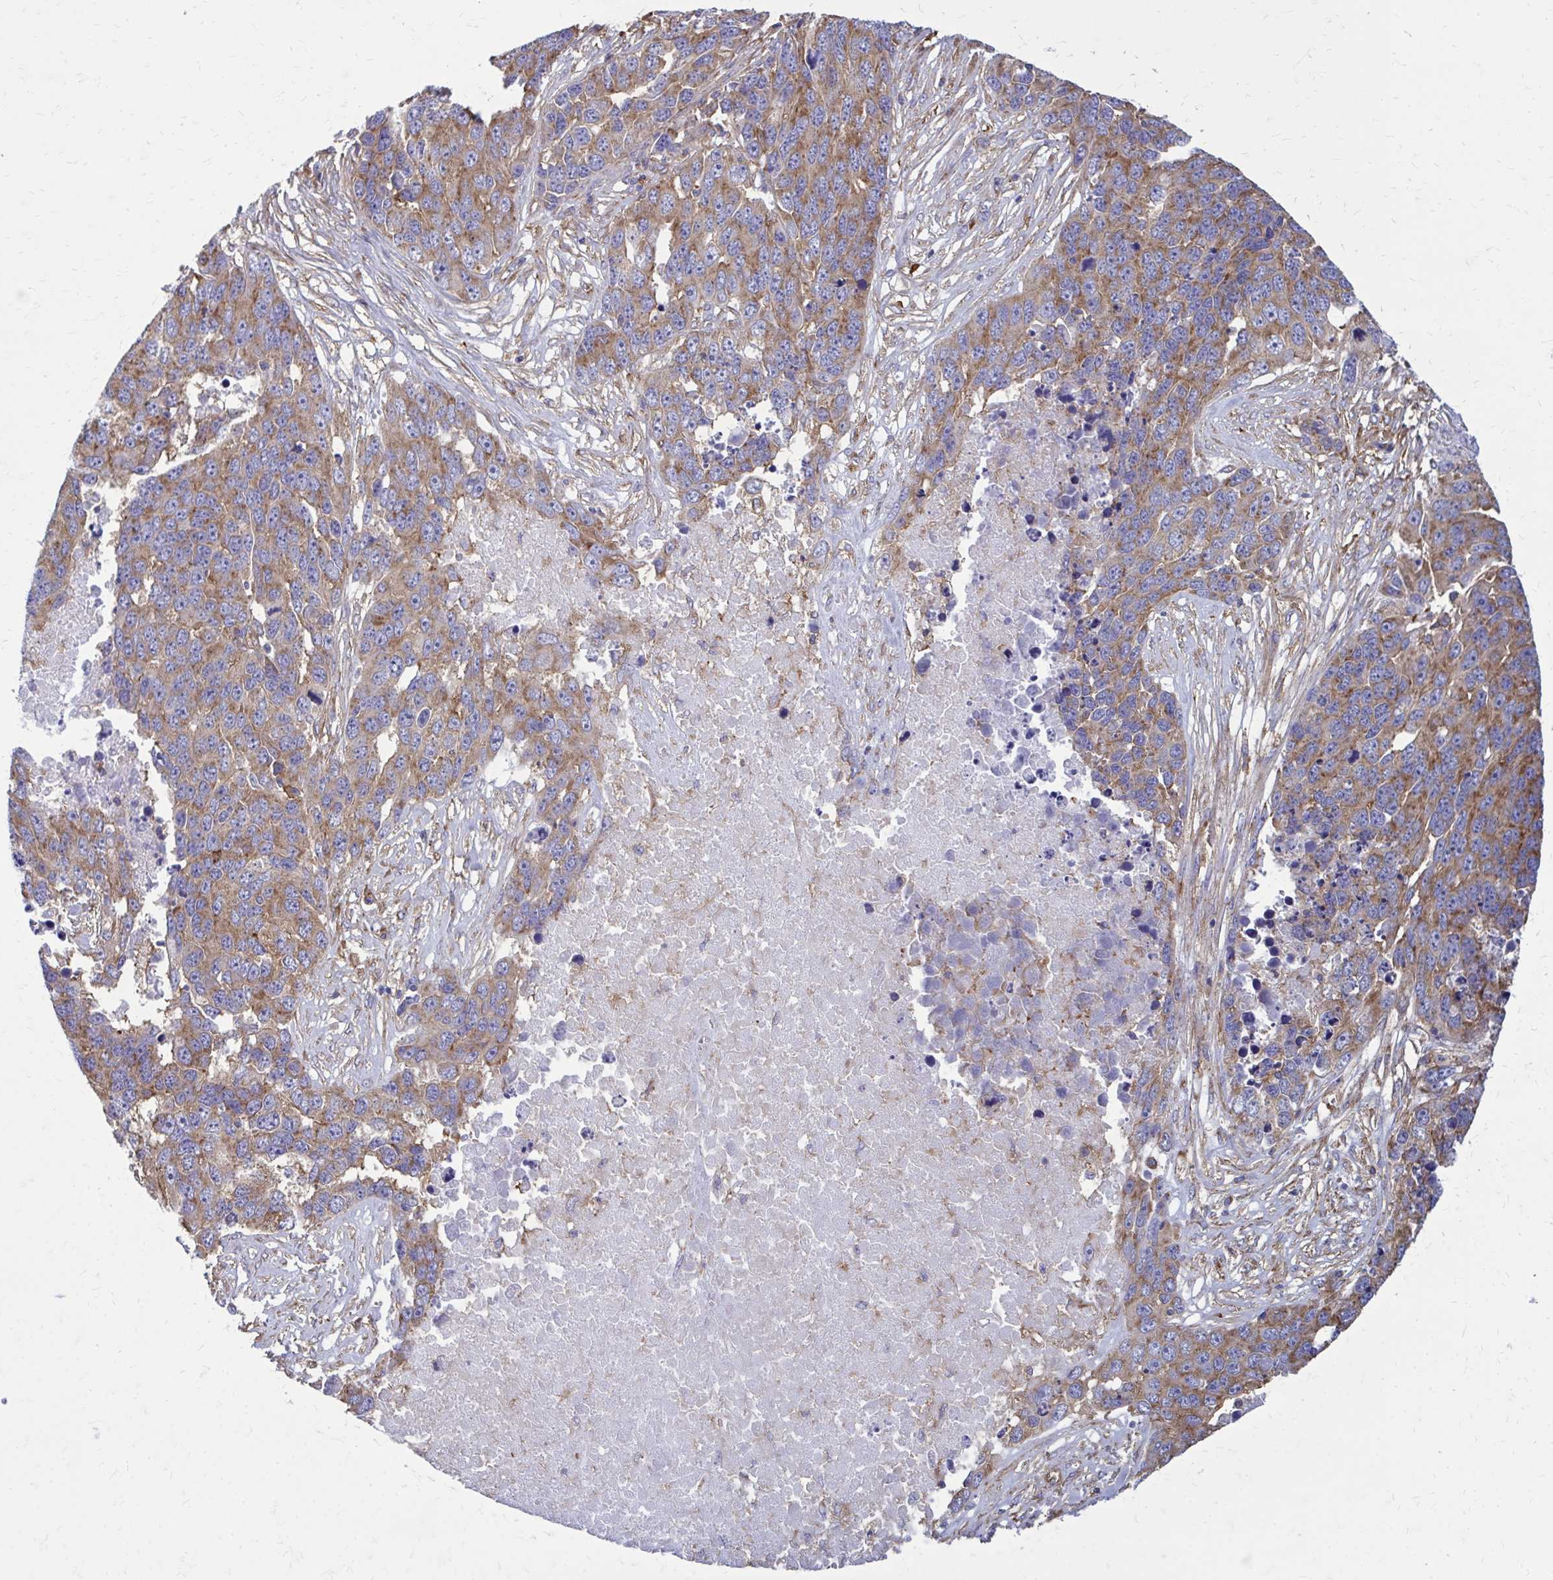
{"staining": {"intensity": "moderate", "quantity": ">75%", "location": "cytoplasmic/membranous"}, "tissue": "ovarian cancer", "cell_type": "Tumor cells", "image_type": "cancer", "snomed": [{"axis": "morphology", "description": "Cystadenocarcinoma, serous, NOS"}, {"axis": "topography", "description": "Ovary"}], "caption": "Serous cystadenocarcinoma (ovarian) stained for a protein exhibits moderate cytoplasmic/membranous positivity in tumor cells. (Brightfield microscopy of DAB IHC at high magnification).", "gene": "CLTA", "patient": {"sex": "female", "age": 76}}